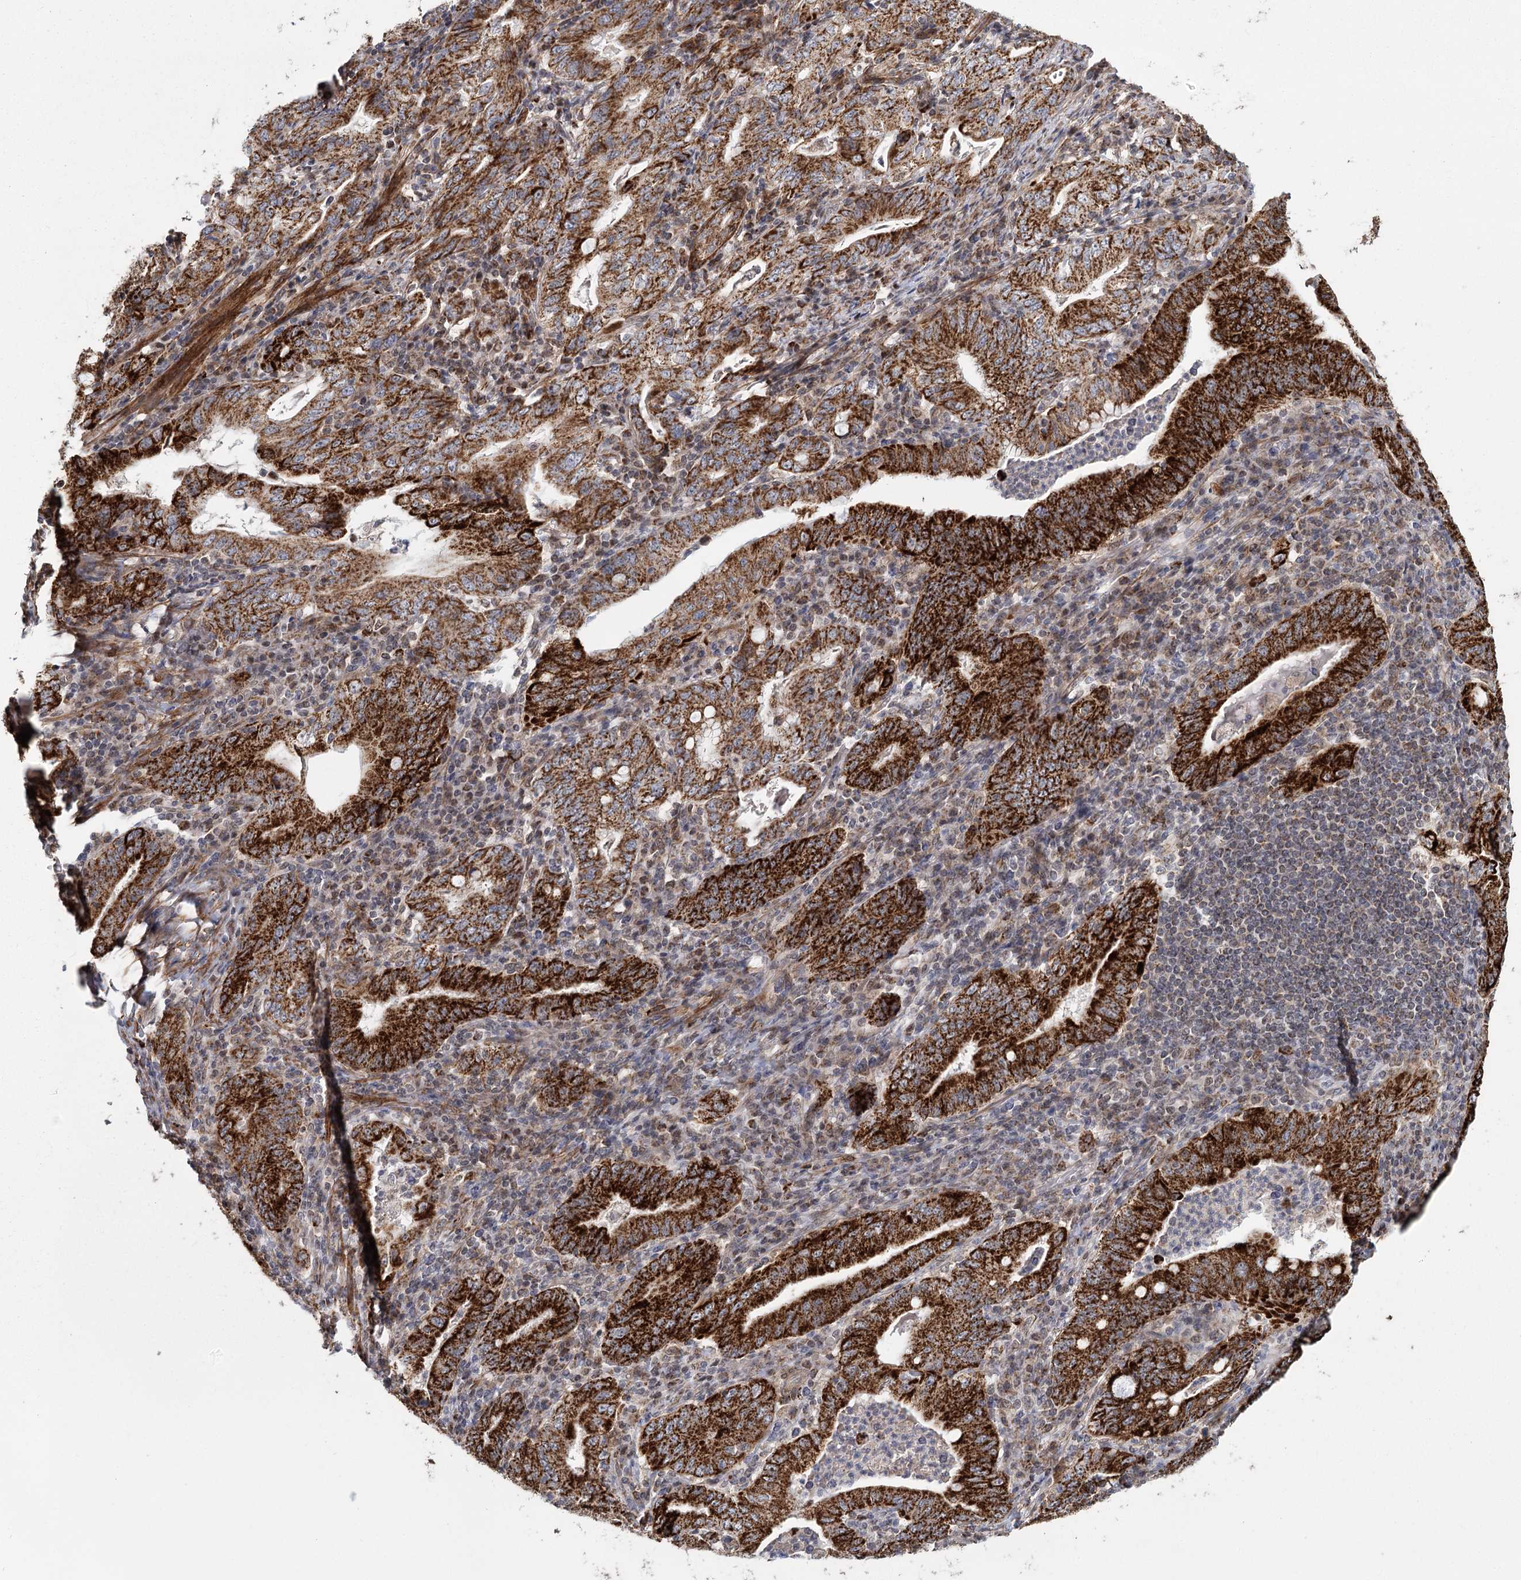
{"staining": {"intensity": "strong", "quantity": ">75%", "location": "cytoplasmic/membranous"}, "tissue": "stomach cancer", "cell_type": "Tumor cells", "image_type": "cancer", "snomed": [{"axis": "morphology", "description": "Normal tissue, NOS"}, {"axis": "morphology", "description": "Adenocarcinoma, NOS"}, {"axis": "topography", "description": "Esophagus"}, {"axis": "topography", "description": "Stomach, upper"}, {"axis": "topography", "description": "Peripheral nerve tissue"}], "caption": "Stomach adenocarcinoma stained with IHC displays strong cytoplasmic/membranous staining in approximately >75% of tumor cells.", "gene": "ZCCHC24", "patient": {"sex": "male", "age": 62}}